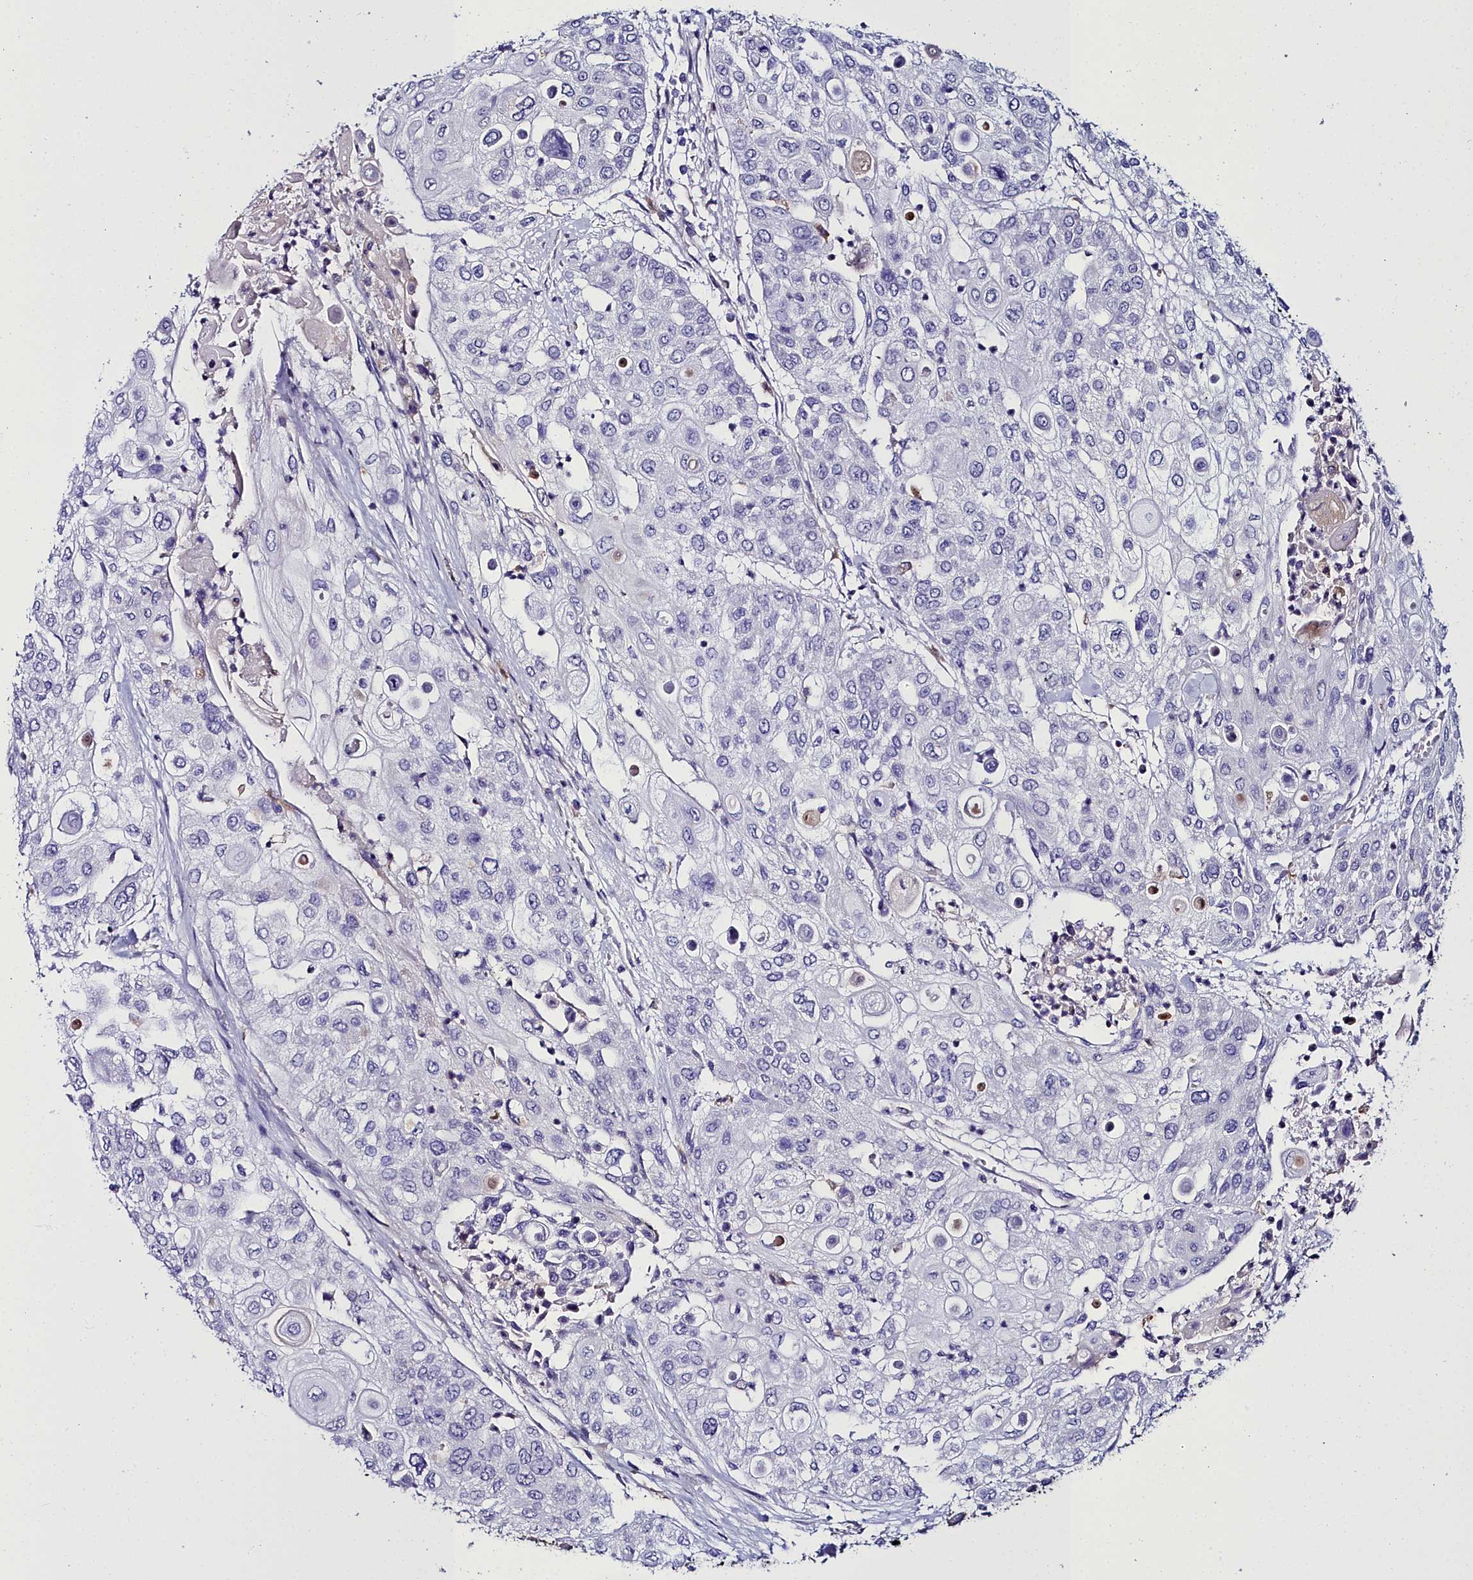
{"staining": {"intensity": "negative", "quantity": "none", "location": "none"}, "tissue": "urothelial cancer", "cell_type": "Tumor cells", "image_type": "cancer", "snomed": [{"axis": "morphology", "description": "Urothelial carcinoma, High grade"}, {"axis": "topography", "description": "Urinary bladder"}], "caption": "The micrograph displays no significant expression in tumor cells of urothelial carcinoma (high-grade).", "gene": "ELAPOR2", "patient": {"sex": "female", "age": 79}}